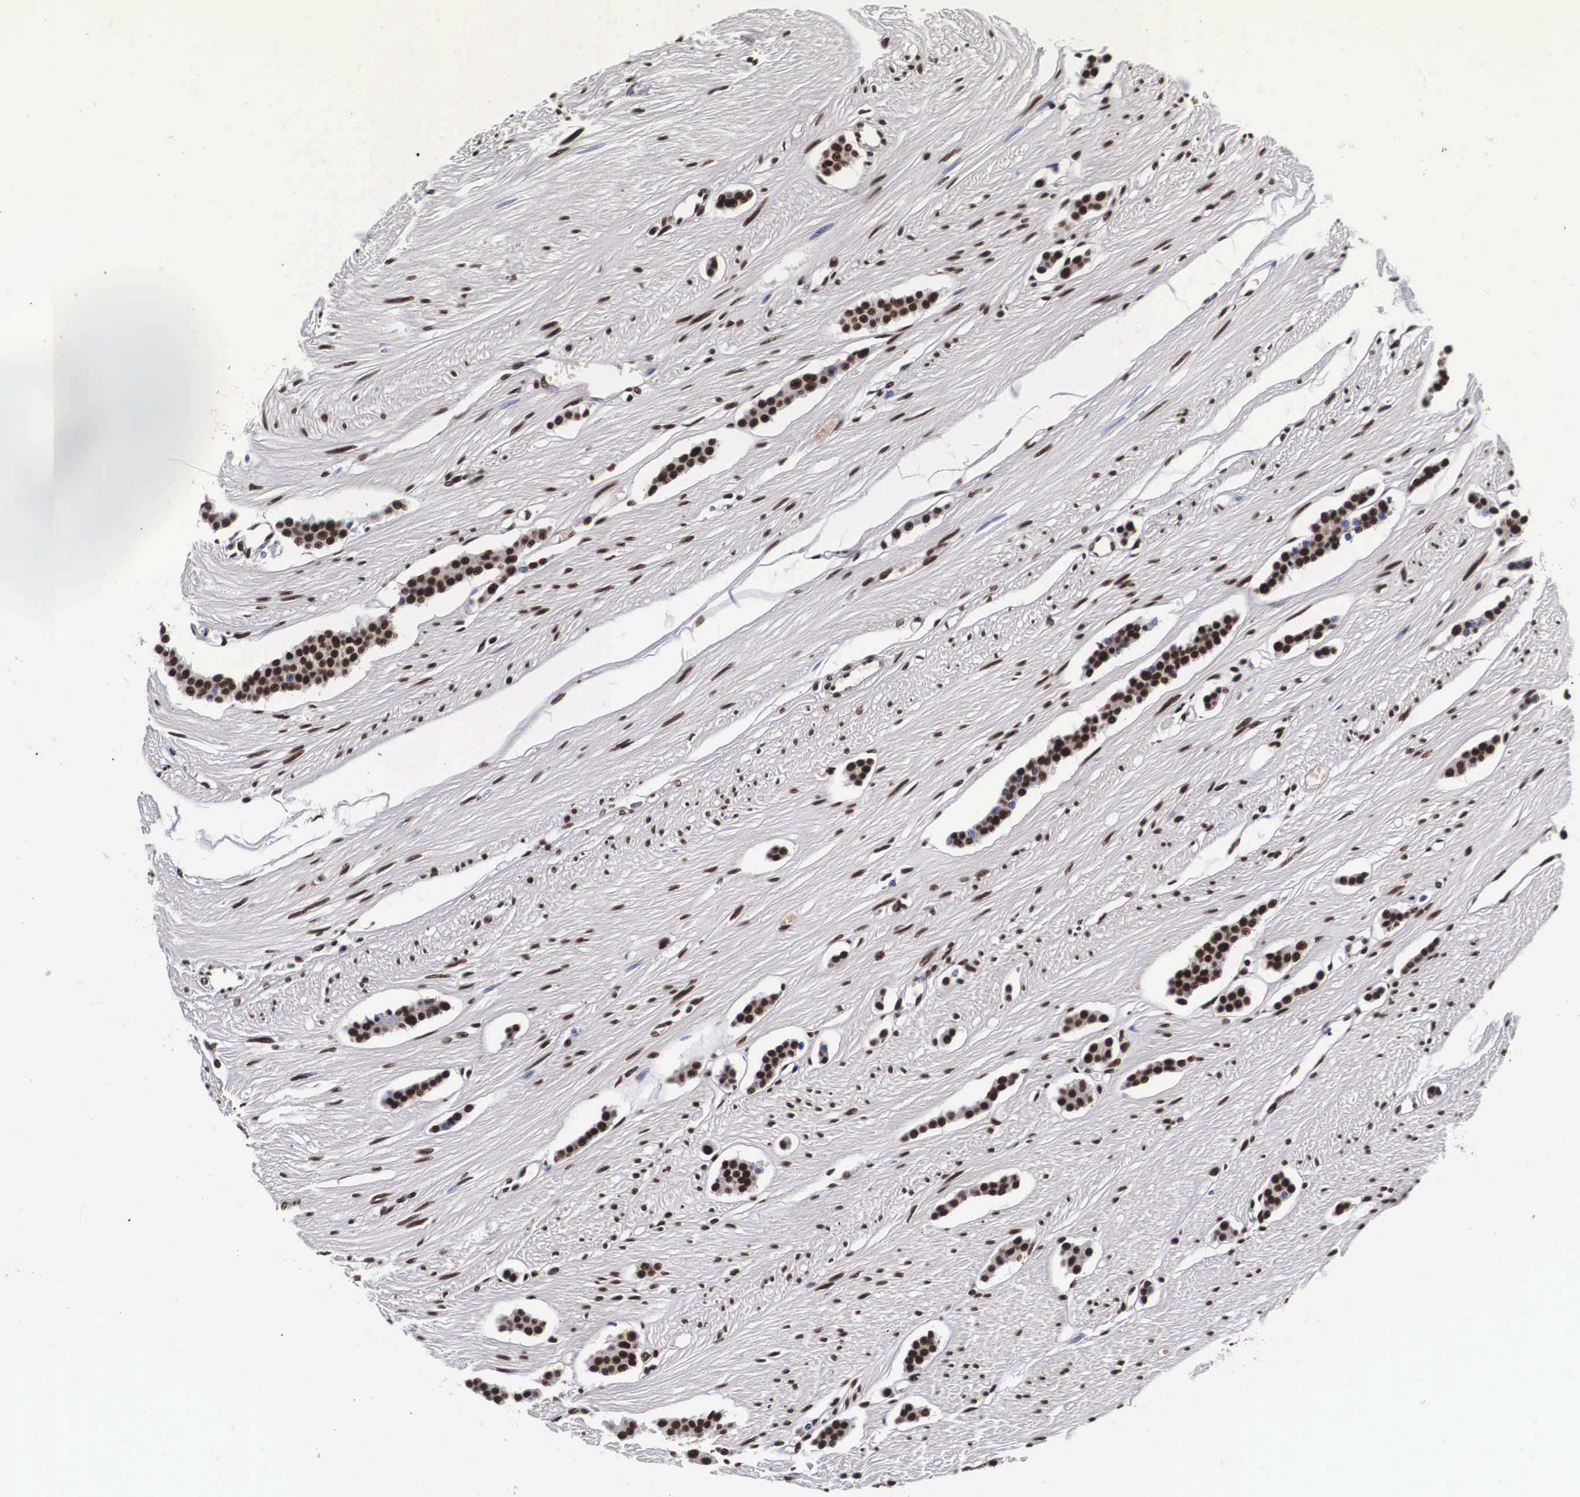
{"staining": {"intensity": "strong", "quantity": ">75%", "location": "nuclear"}, "tissue": "carcinoid", "cell_type": "Tumor cells", "image_type": "cancer", "snomed": [{"axis": "morphology", "description": "Carcinoid, malignant, NOS"}, {"axis": "topography", "description": "Small intestine"}], "caption": "Carcinoid stained with a brown dye exhibits strong nuclear positive expression in approximately >75% of tumor cells.", "gene": "PABPN1", "patient": {"sex": "male", "age": 60}}